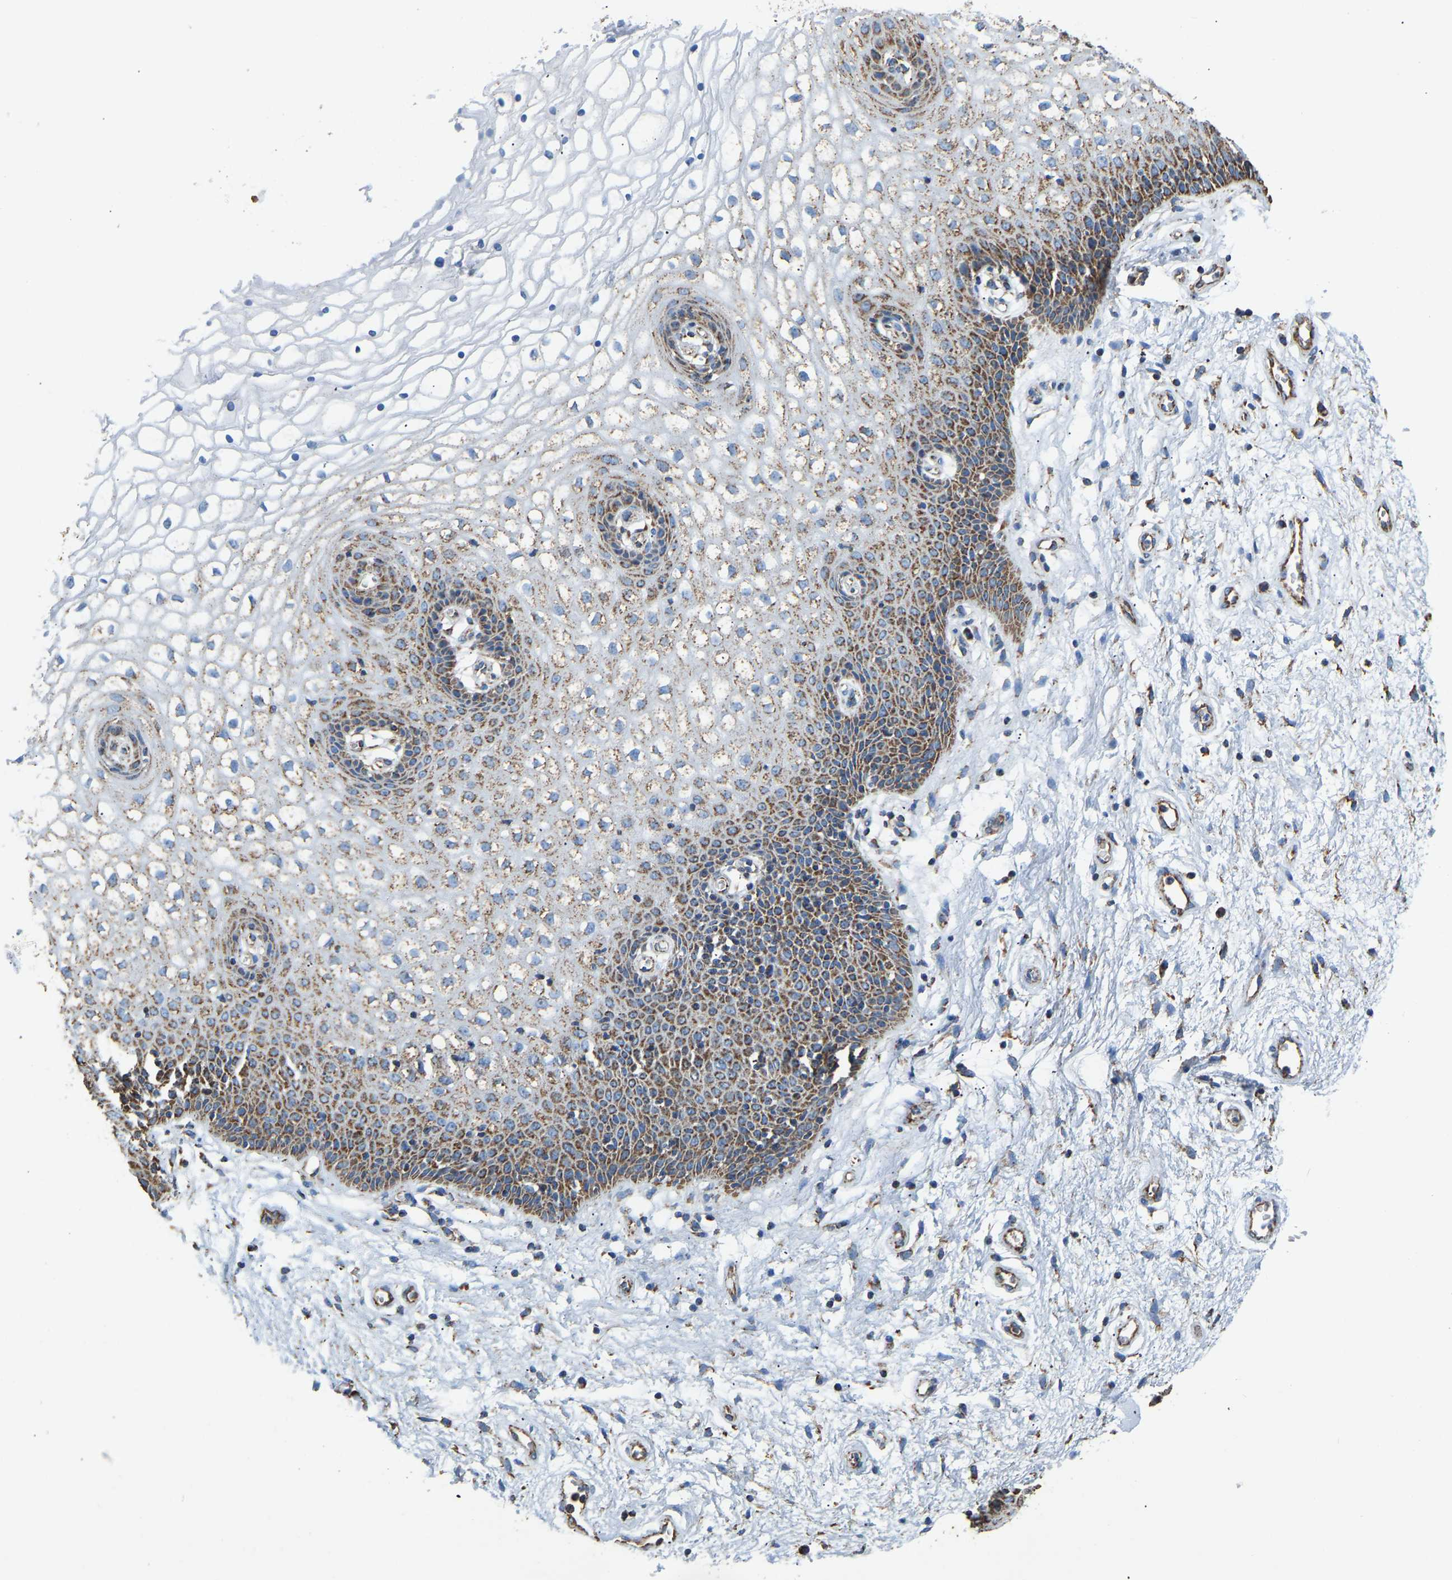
{"staining": {"intensity": "moderate", "quantity": ">75%", "location": "cytoplasmic/membranous"}, "tissue": "vagina", "cell_type": "Squamous epithelial cells", "image_type": "normal", "snomed": [{"axis": "morphology", "description": "Normal tissue, NOS"}, {"axis": "topography", "description": "Vagina"}], "caption": "Immunohistochemical staining of unremarkable human vagina exhibits >75% levels of moderate cytoplasmic/membranous protein staining in approximately >75% of squamous epithelial cells. The protein of interest is stained brown, and the nuclei are stained in blue (DAB IHC with brightfield microscopy, high magnification).", "gene": "IRX6", "patient": {"sex": "female", "age": 34}}